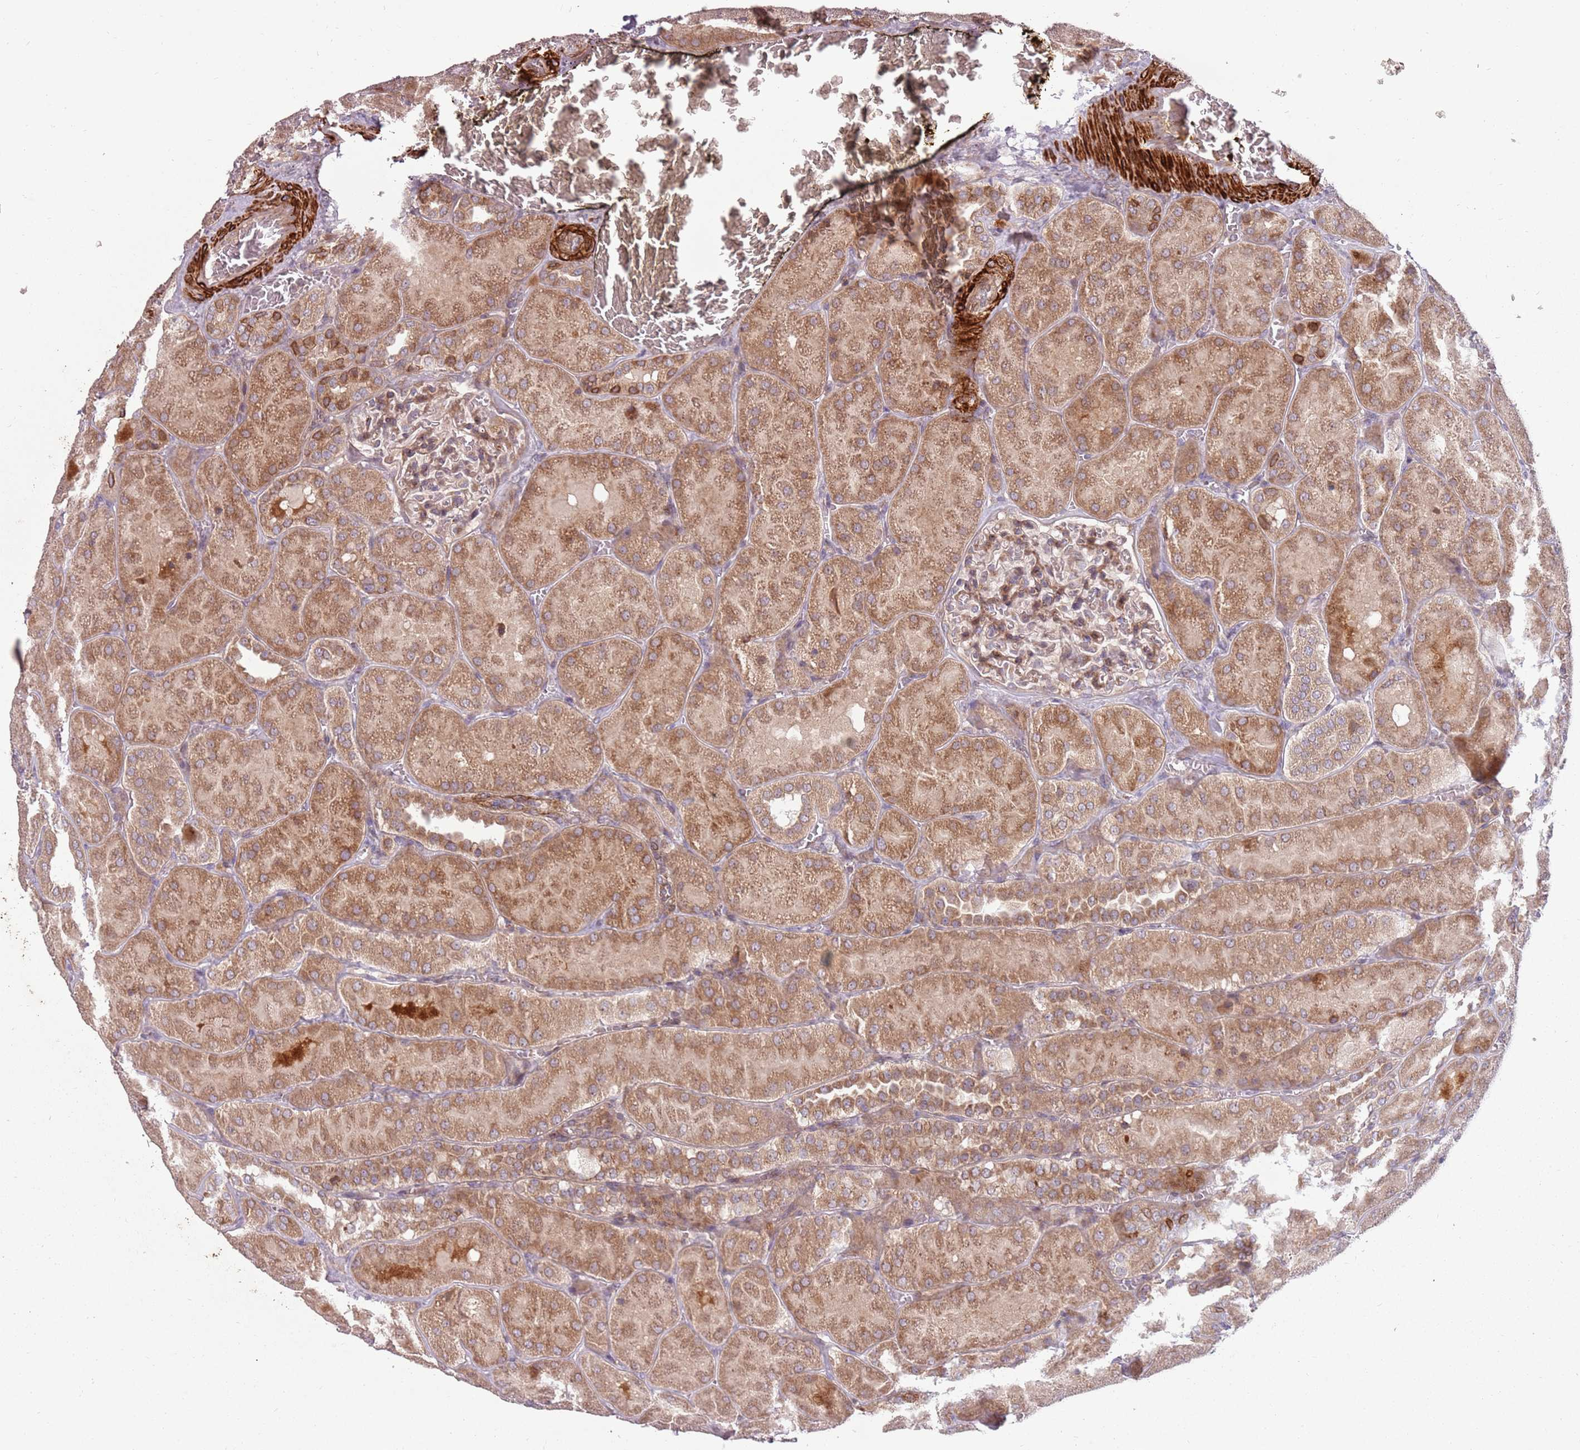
{"staining": {"intensity": "moderate", "quantity": "<25%", "location": "cytoplasmic/membranous"}, "tissue": "kidney", "cell_type": "Cells in glomeruli", "image_type": "normal", "snomed": [{"axis": "morphology", "description": "Normal tissue, NOS"}, {"axis": "topography", "description": "Kidney"}], "caption": "A histopathology image showing moderate cytoplasmic/membranous positivity in approximately <25% of cells in glomeruli in benign kidney, as visualized by brown immunohistochemical staining.", "gene": "PLD6", "patient": {"sex": "male", "age": 28}}